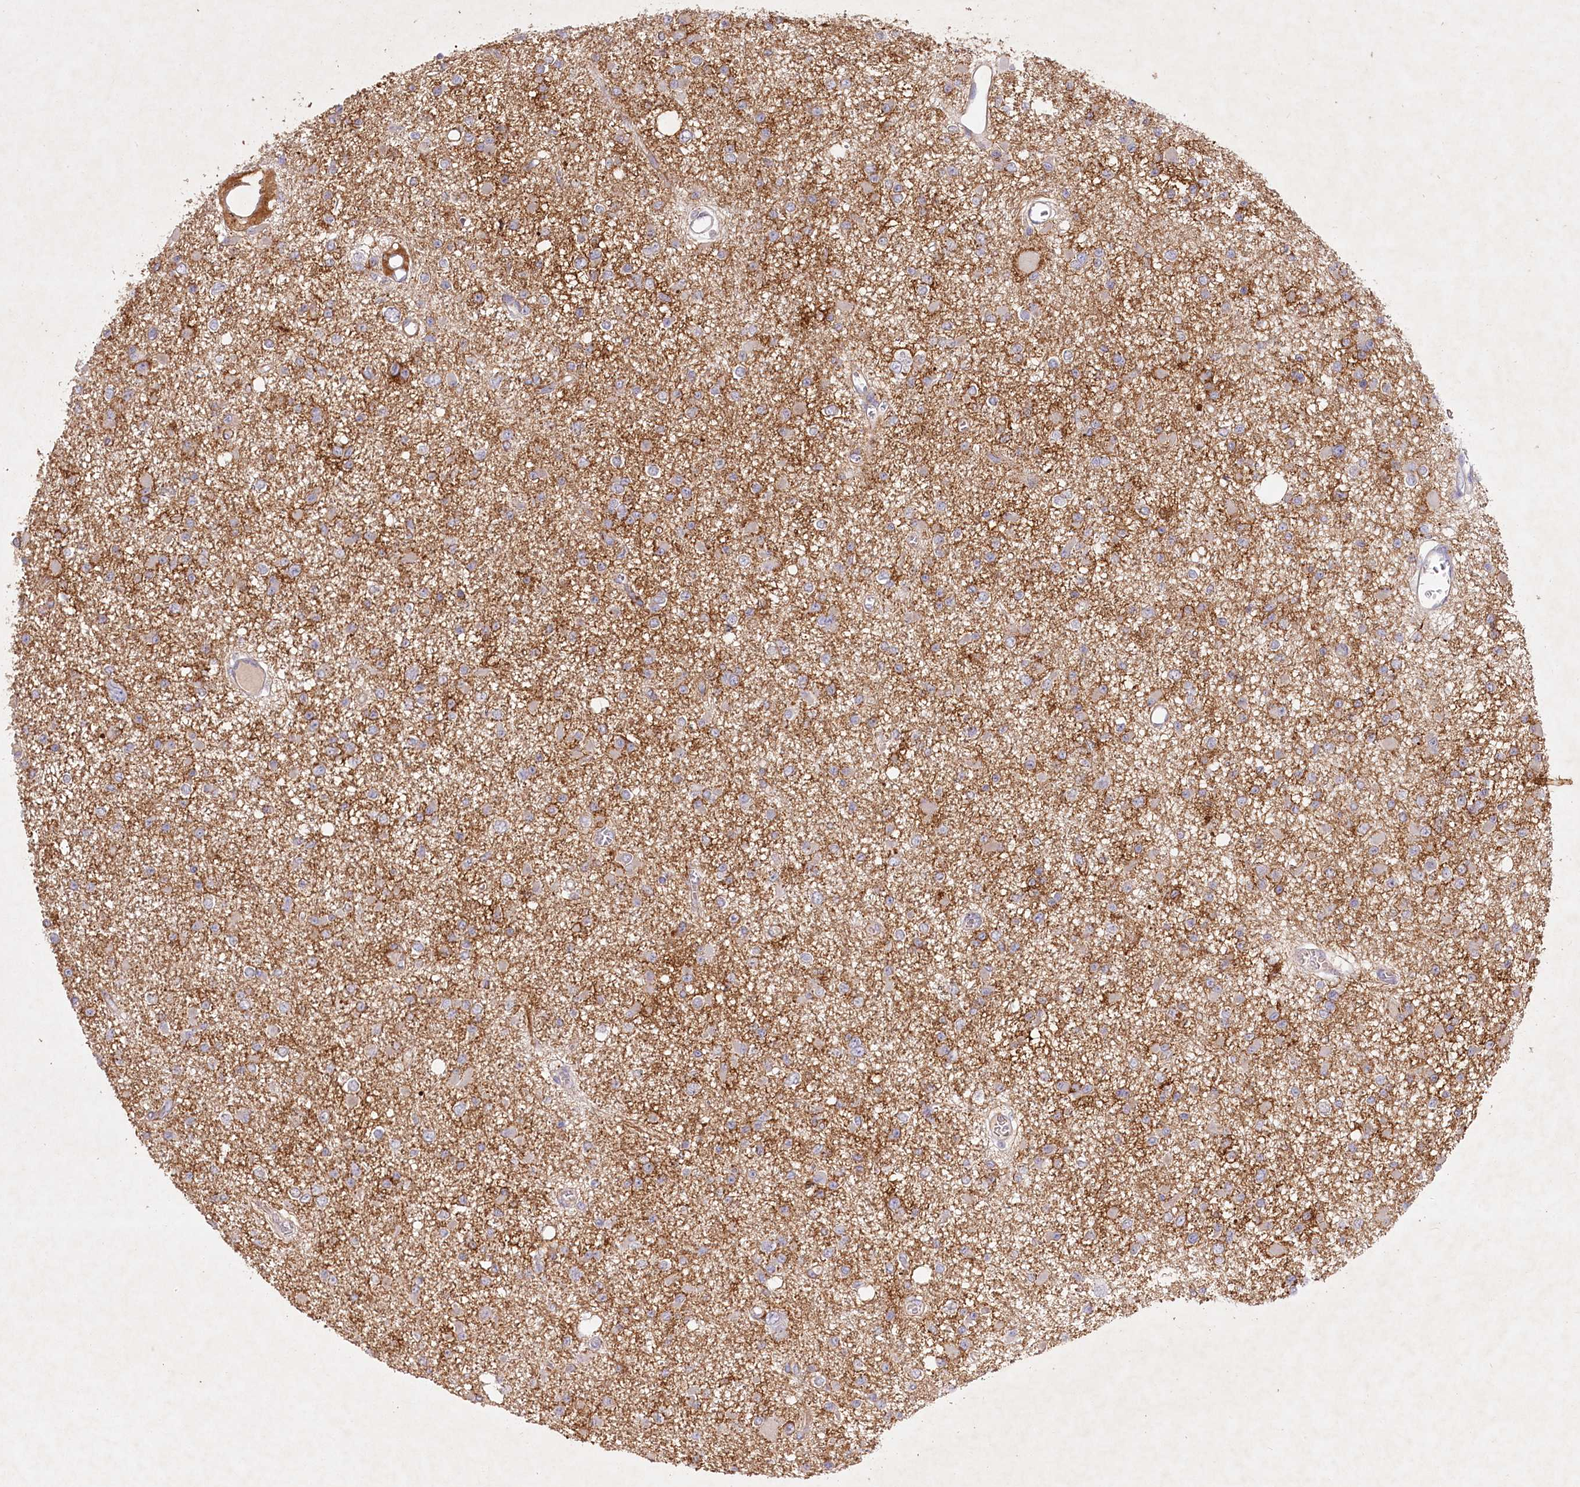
{"staining": {"intensity": "moderate", "quantity": "25%-75%", "location": "cytoplasmic/membranous"}, "tissue": "glioma", "cell_type": "Tumor cells", "image_type": "cancer", "snomed": [{"axis": "morphology", "description": "Glioma, malignant, Low grade"}, {"axis": "topography", "description": "Brain"}], "caption": "Malignant glioma (low-grade) stained with immunohistochemistry (IHC) exhibits moderate cytoplasmic/membranous staining in approximately 25%-75% of tumor cells. (brown staining indicates protein expression, while blue staining denotes nuclei).", "gene": "IRAK1BP1", "patient": {"sex": "female", "age": 22}}